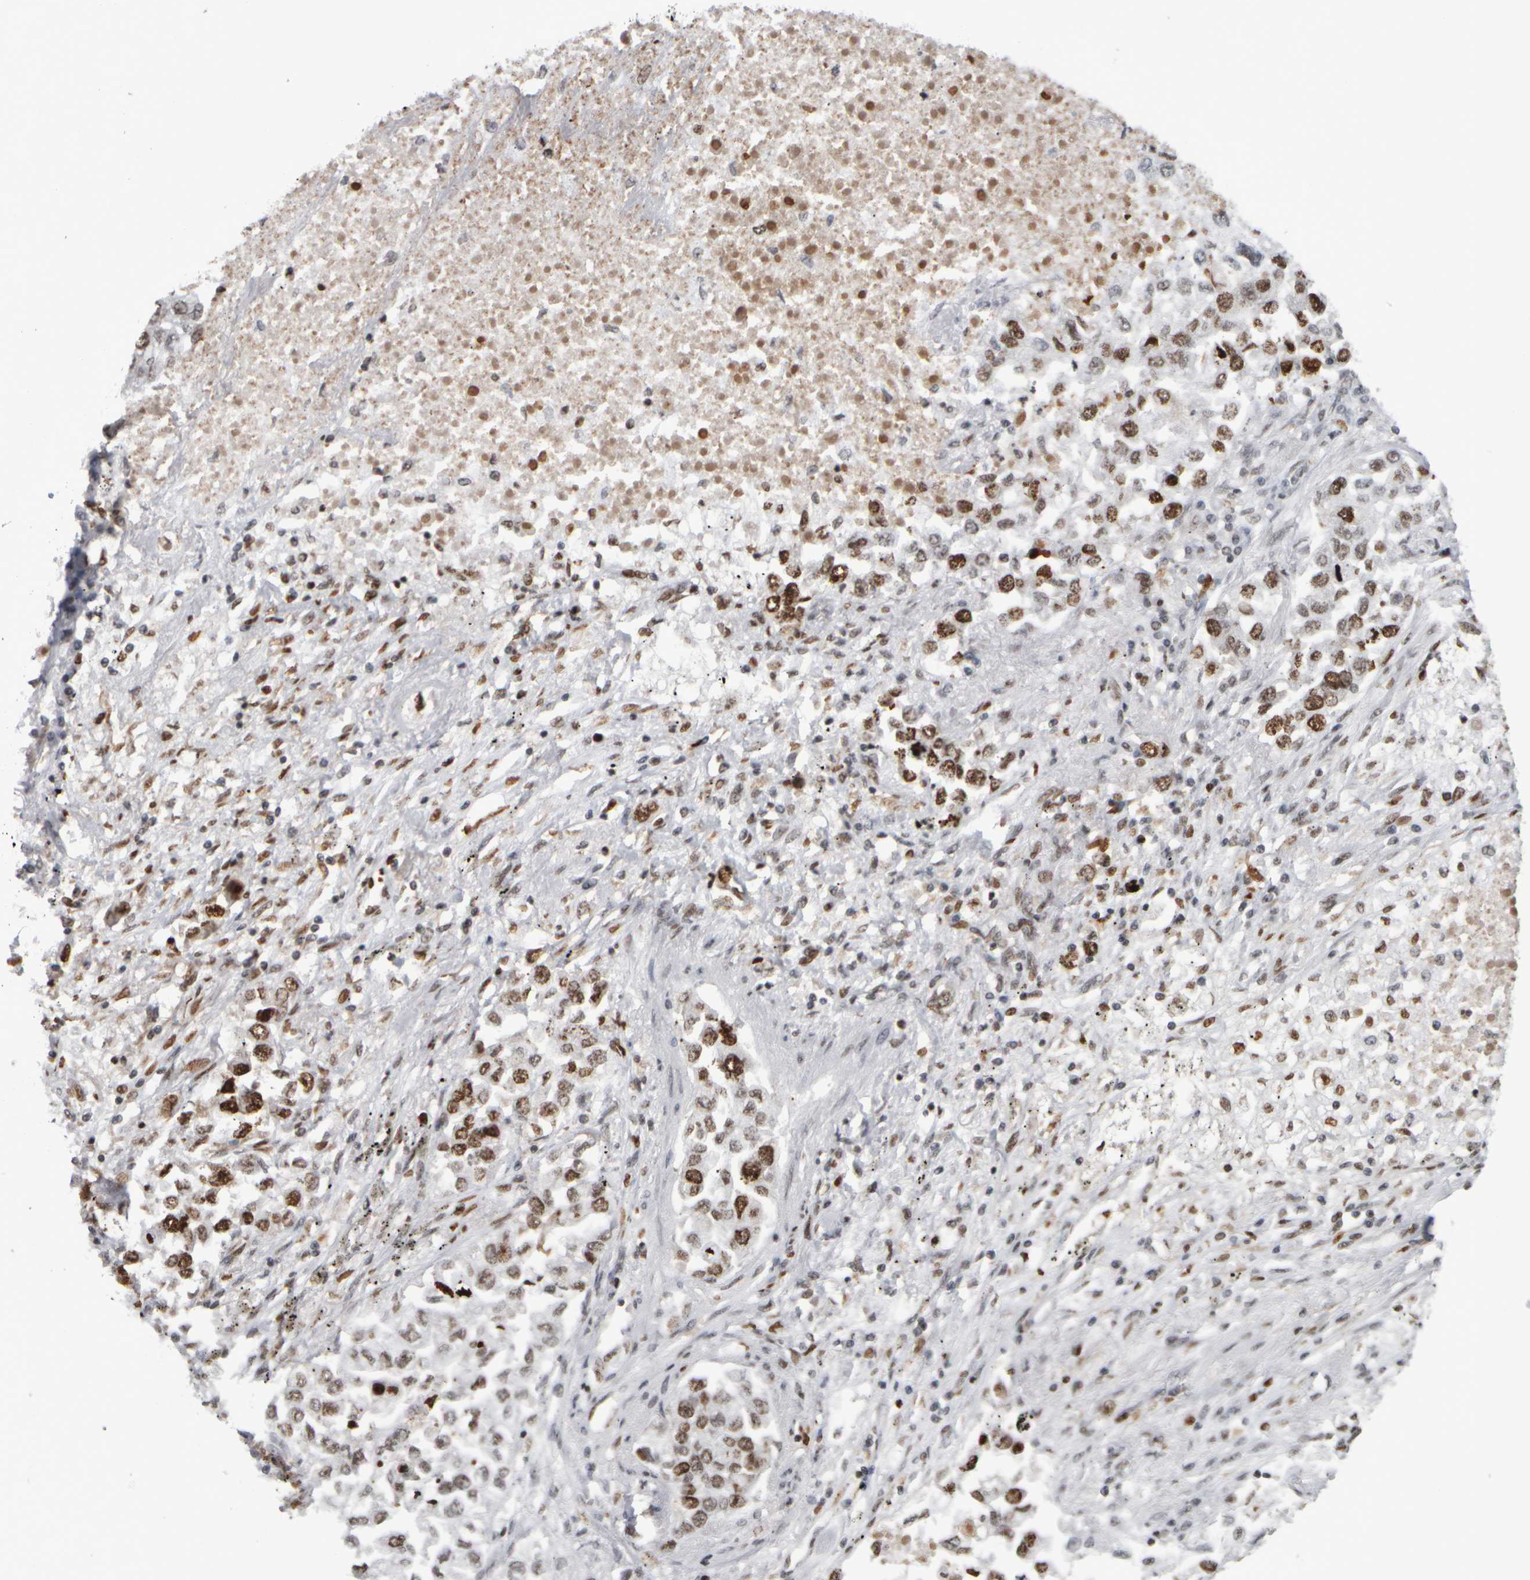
{"staining": {"intensity": "moderate", "quantity": ">75%", "location": "nuclear"}, "tissue": "lung cancer", "cell_type": "Tumor cells", "image_type": "cancer", "snomed": [{"axis": "morphology", "description": "Inflammation, NOS"}, {"axis": "morphology", "description": "Adenocarcinoma, NOS"}, {"axis": "topography", "description": "Lung"}], "caption": "Lung cancer (adenocarcinoma) tissue exhibits moderate nuclear staining in about >75% of tumor cells", "gene": "TOP2B", "patient": {"sex": "male", "age": 63}}